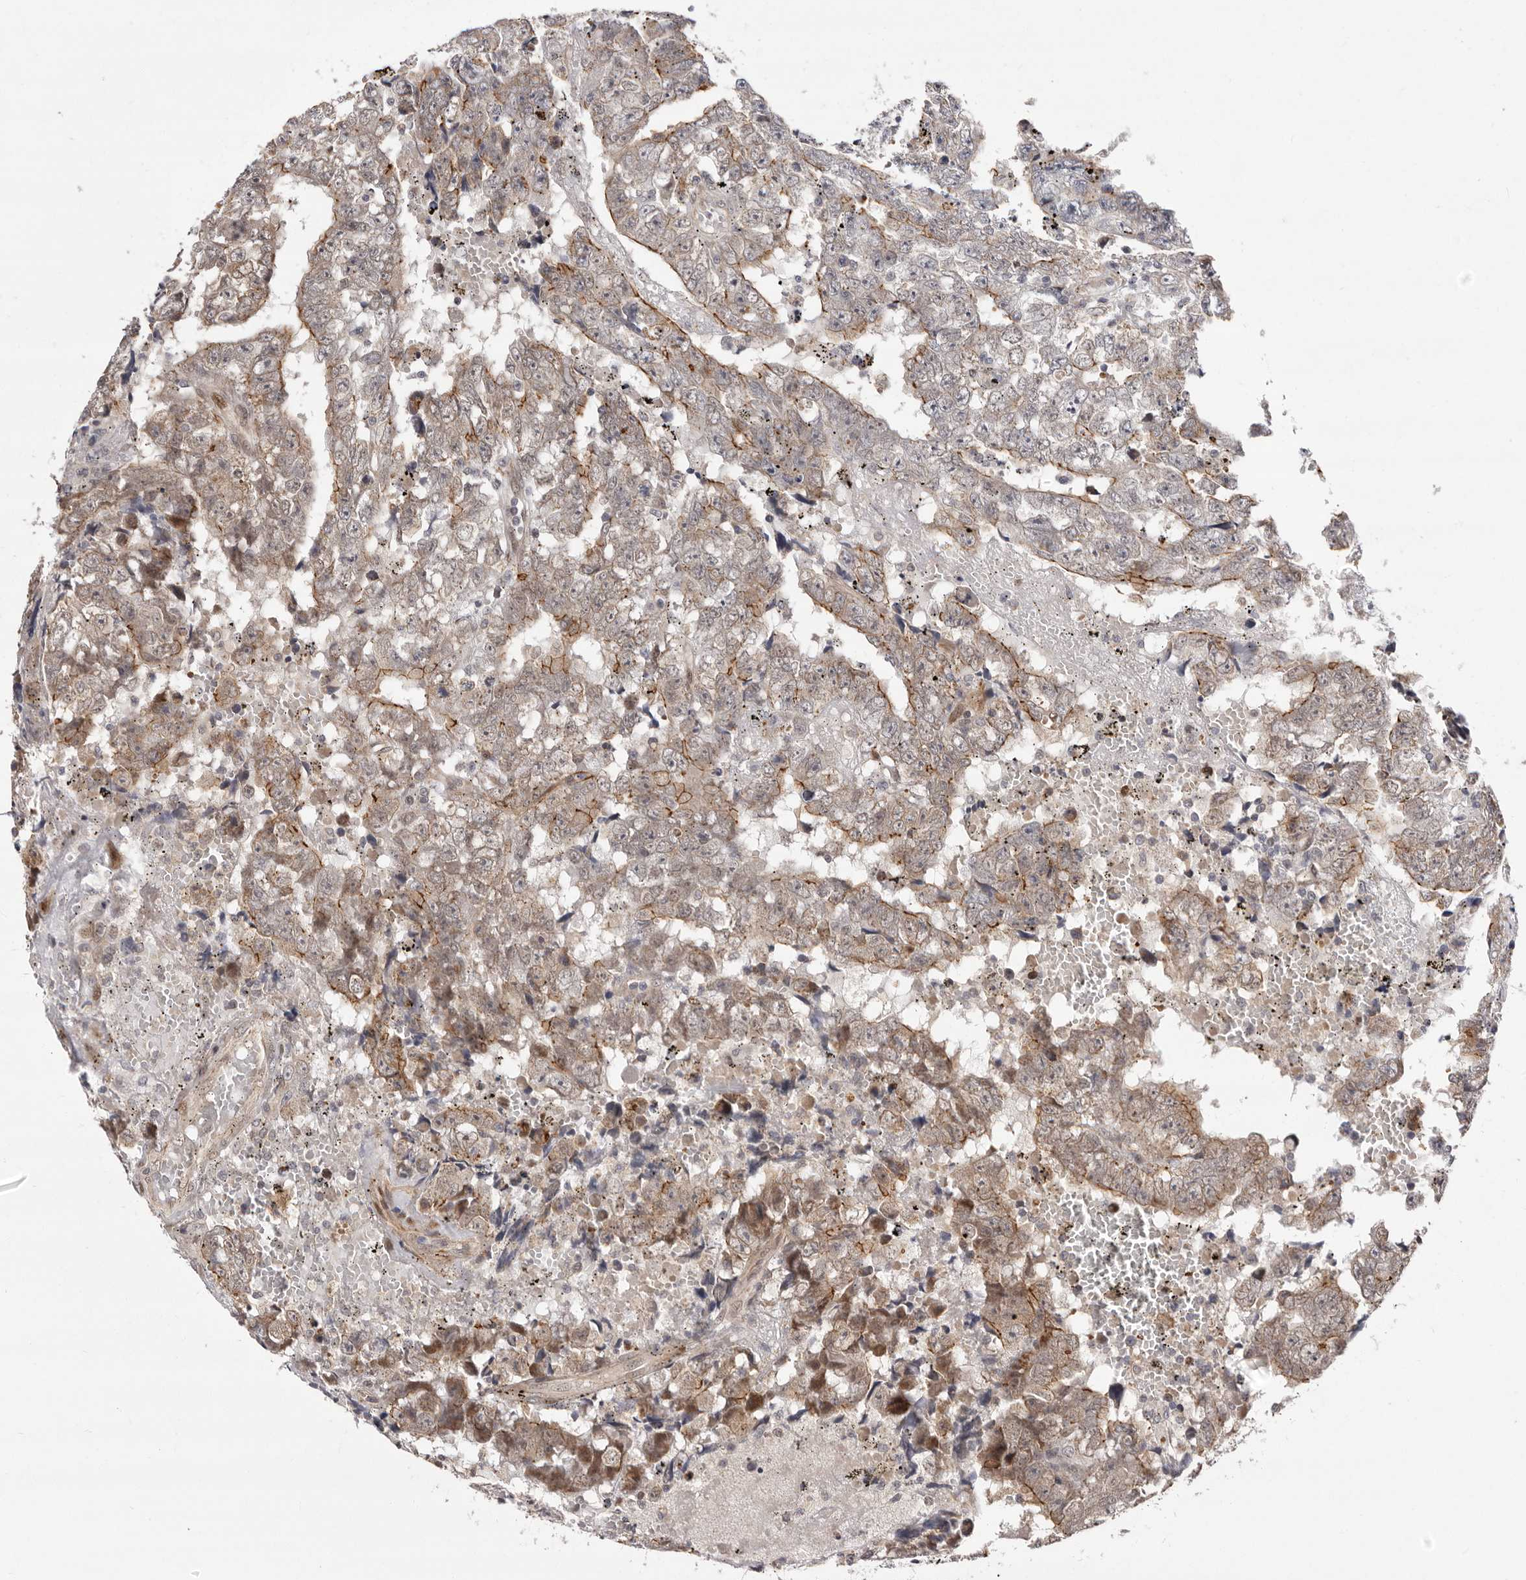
{"staining": {"intensity": "moderate", "quantity": "25%-75%", "location": "cytoplasmic/membranous"}, "tissue": "testis cancer", "cell_type": "Tumor cells", "image_type": "cancer", "snomed": [{"axis": "morphology", "description": "Carcinoma, Embryonal, NOS"}, {"axis": "topography", "description": "Testis"}], "caption": "Protein expression by immunohistochemistry (IHC) demonstrates moderate cytoplasmic/membranous staining in approximately 25%-75% of tumor cells in embryonal carcinoma (testis). The staining was performed using DAB (3,3'-diaminobenzidine) to visualize the protein expression in brown, while the nuclei were stained in blue with hematoxylin (Magnification: 20x).", "gene": "GLRX3", "patient": {"sex": "male", "age": 25}}